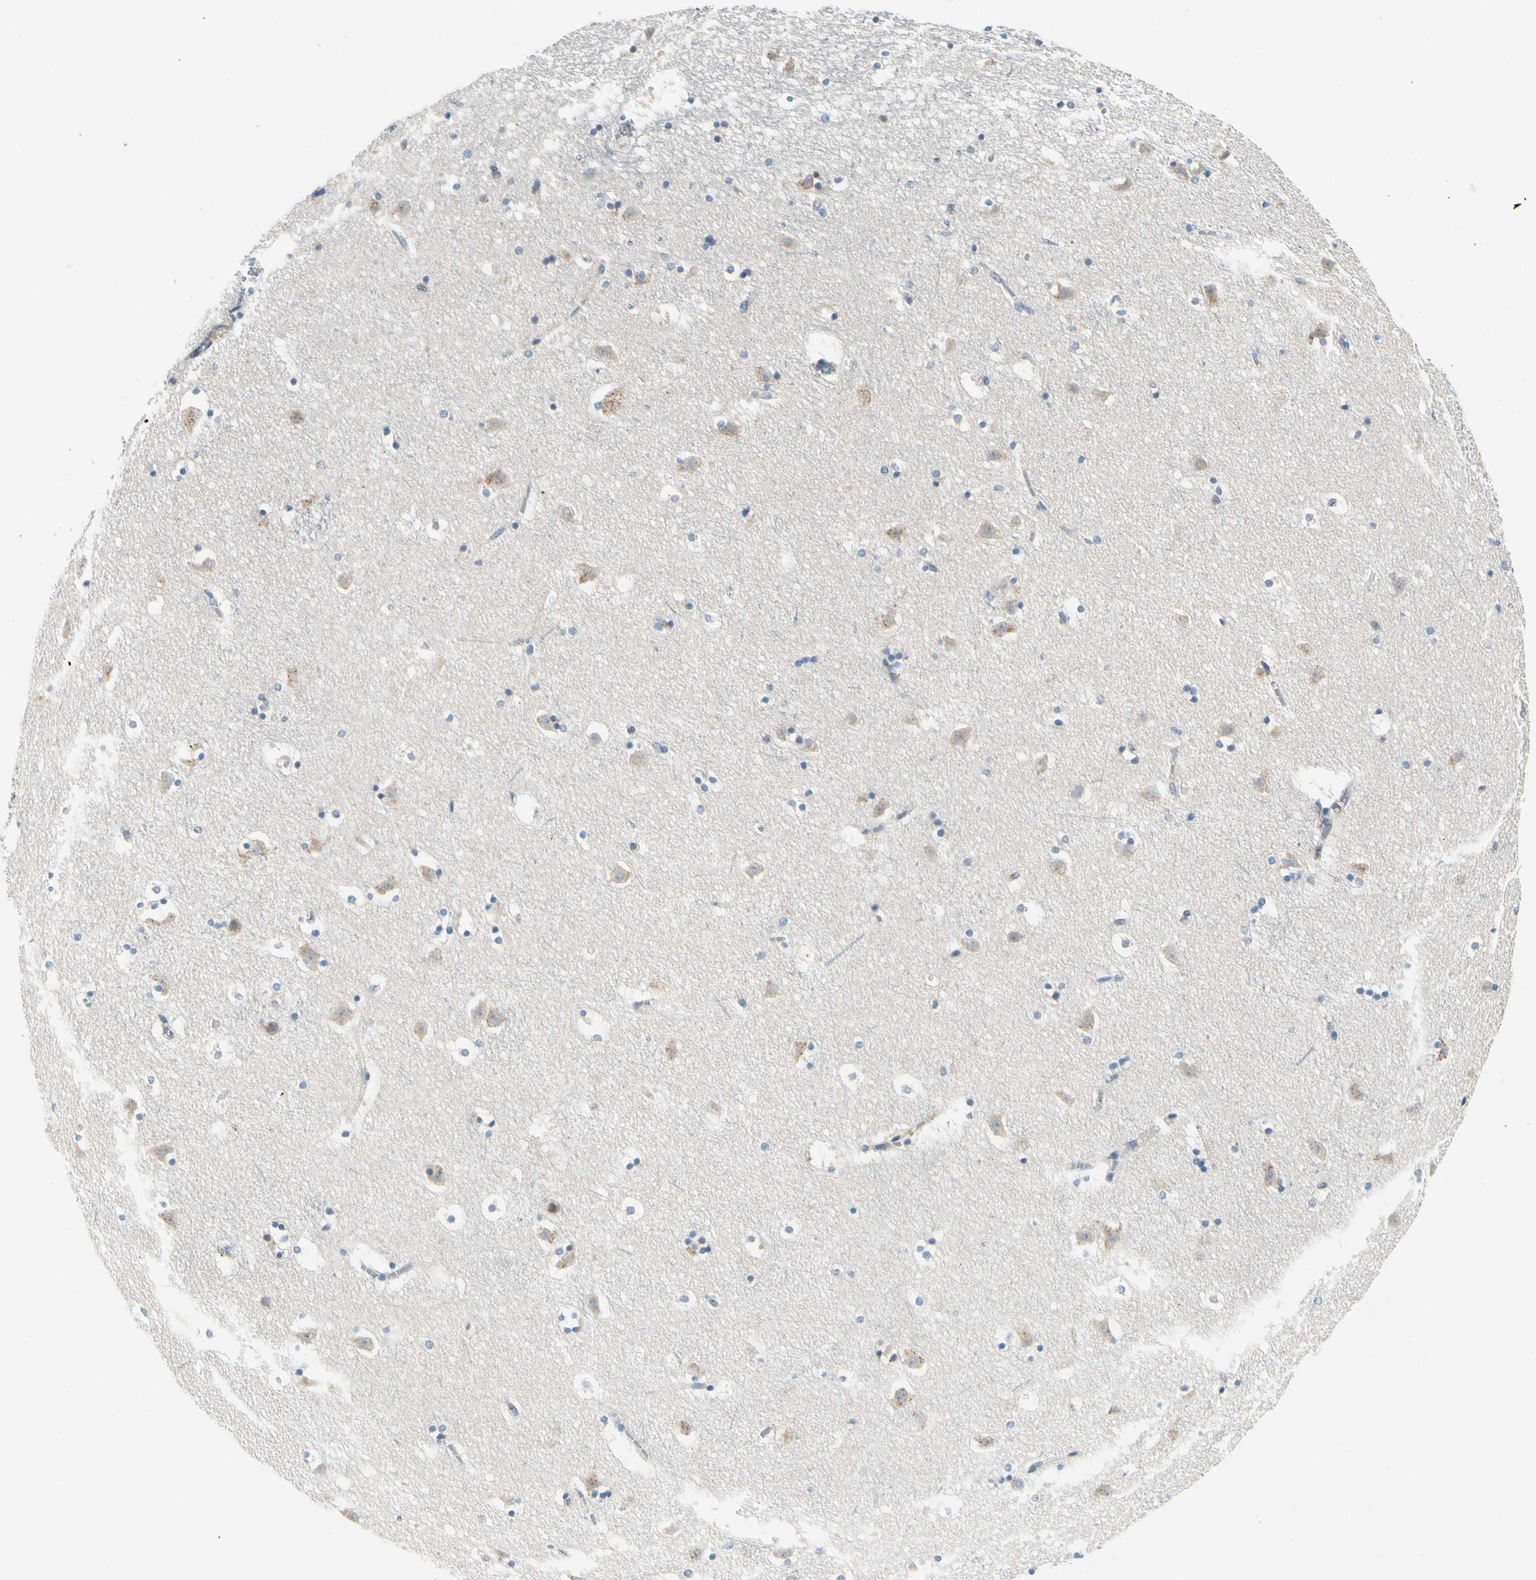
{"staining": {"intensity": "weak", "quantity": "<25%", "location": "cytoplasmic/membranous"}, "tissue": "caudate", "cell_type": "Glial cells", "image_type": "normal", "snomed": [{"axis": "morphology", "description": "Normal tissue, NOS"}, {"axis": "topography", "description": "Lateral ventricle wall"}], "caption": "Immunohistochemistry histopathology image of normal caudate: caudate stained with DAB (3,3'-diaminobenzidine) shows no significant protein positivity in glial cells.", "gene": "MANSC1", "patient": {"sex": "male", "age": 45}}